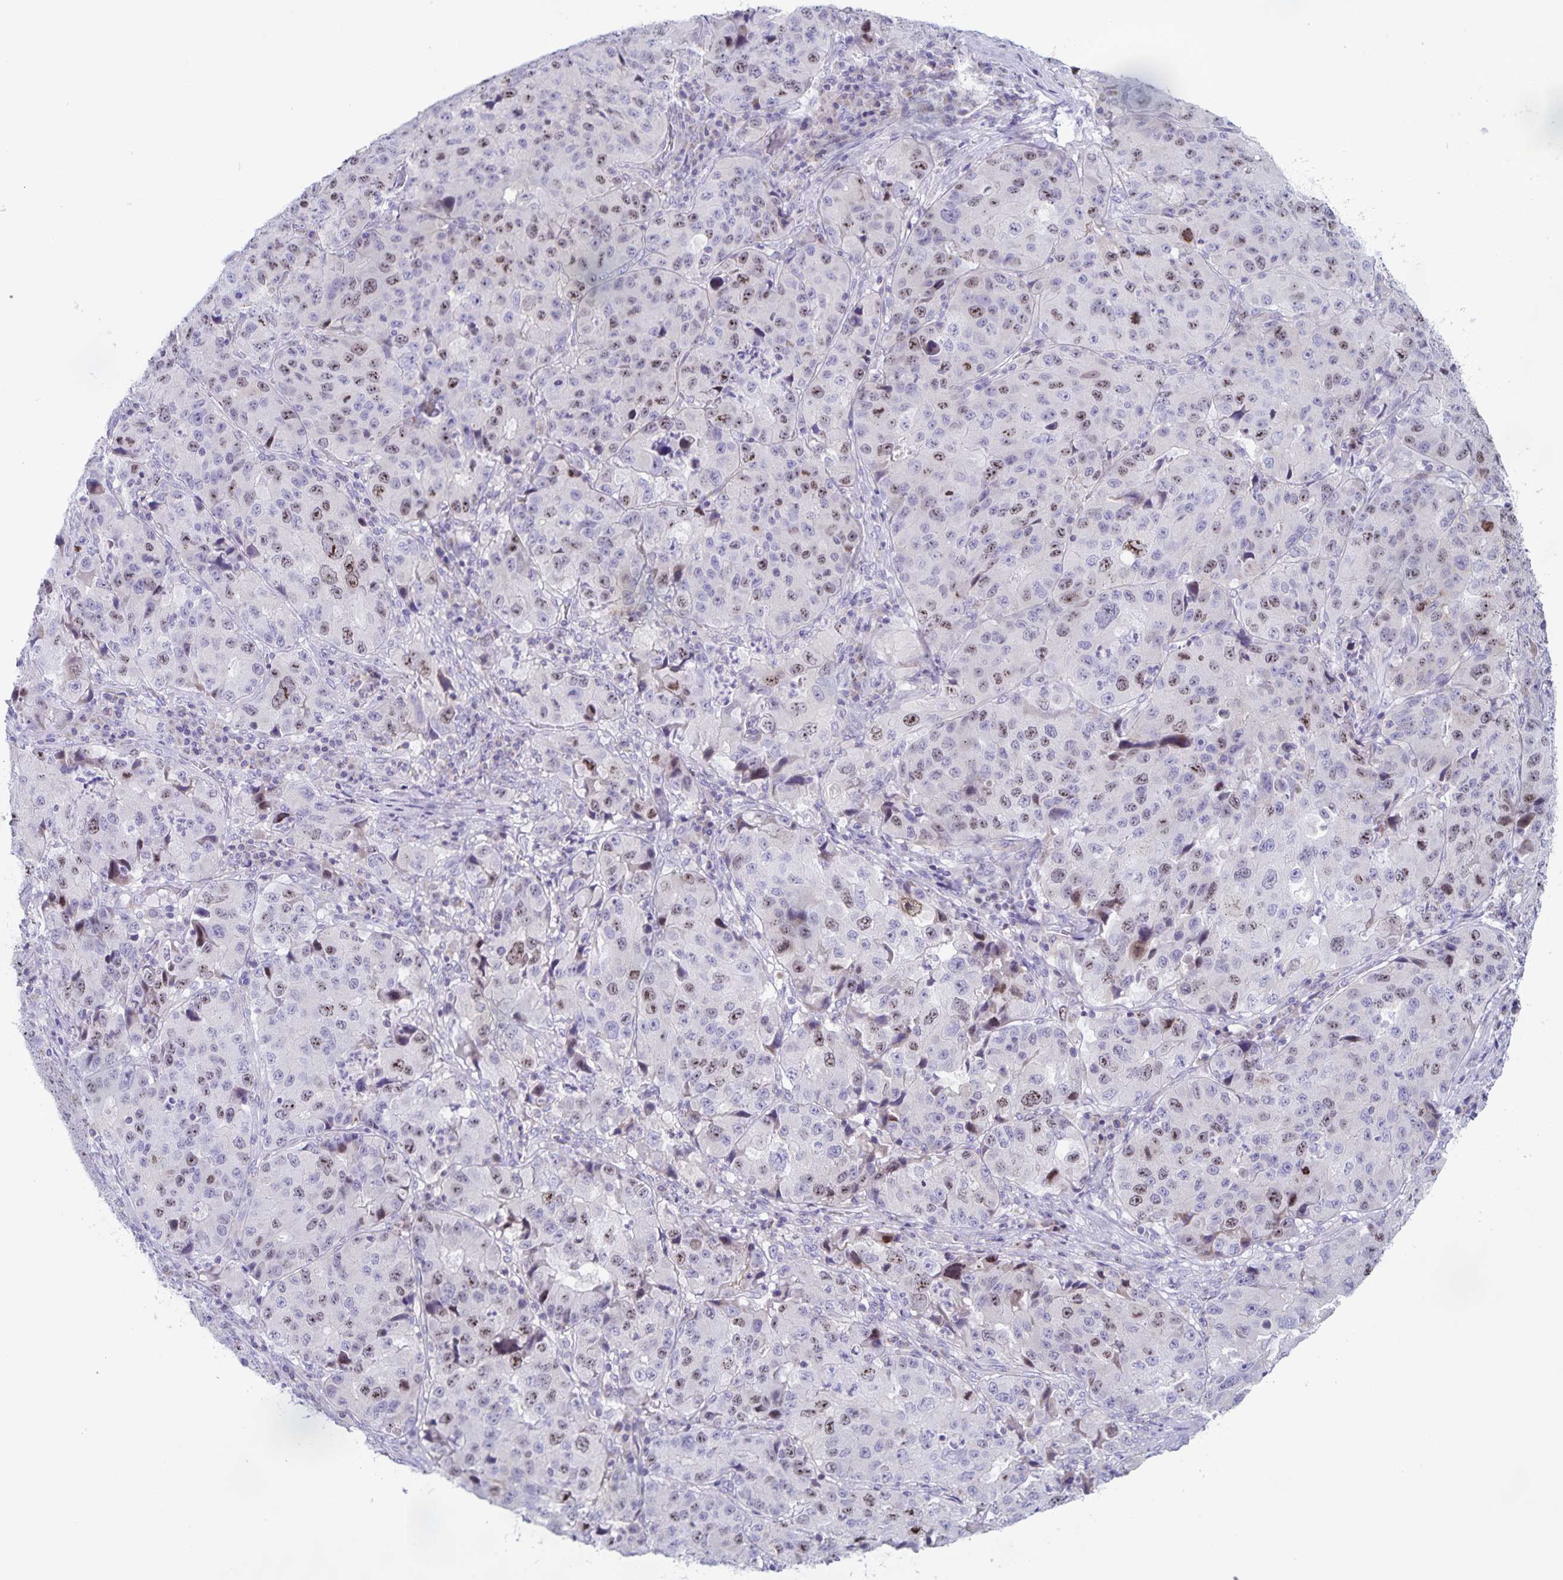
{"staining": {"intensity": "moderate", "quantity": "25%-75%", "location": "nuclear"}, "tissue": "stomach cancer", "cell_type": "Tumor cells", "image_type": "cancer", "snomed": [{"axis": "morphology", "description": "Adenocarcinoma, NOS"}, {"axis": "topography", "description": "Stomach"}], "caption": "Tumor cells demonstrate medium levels of moderate nuclear staining in approximately 25%-75% of cells in stomach cancer (adenocarcinoma).", "gene": "CENPH", "patient": {"sex": "male", "age": 71}}